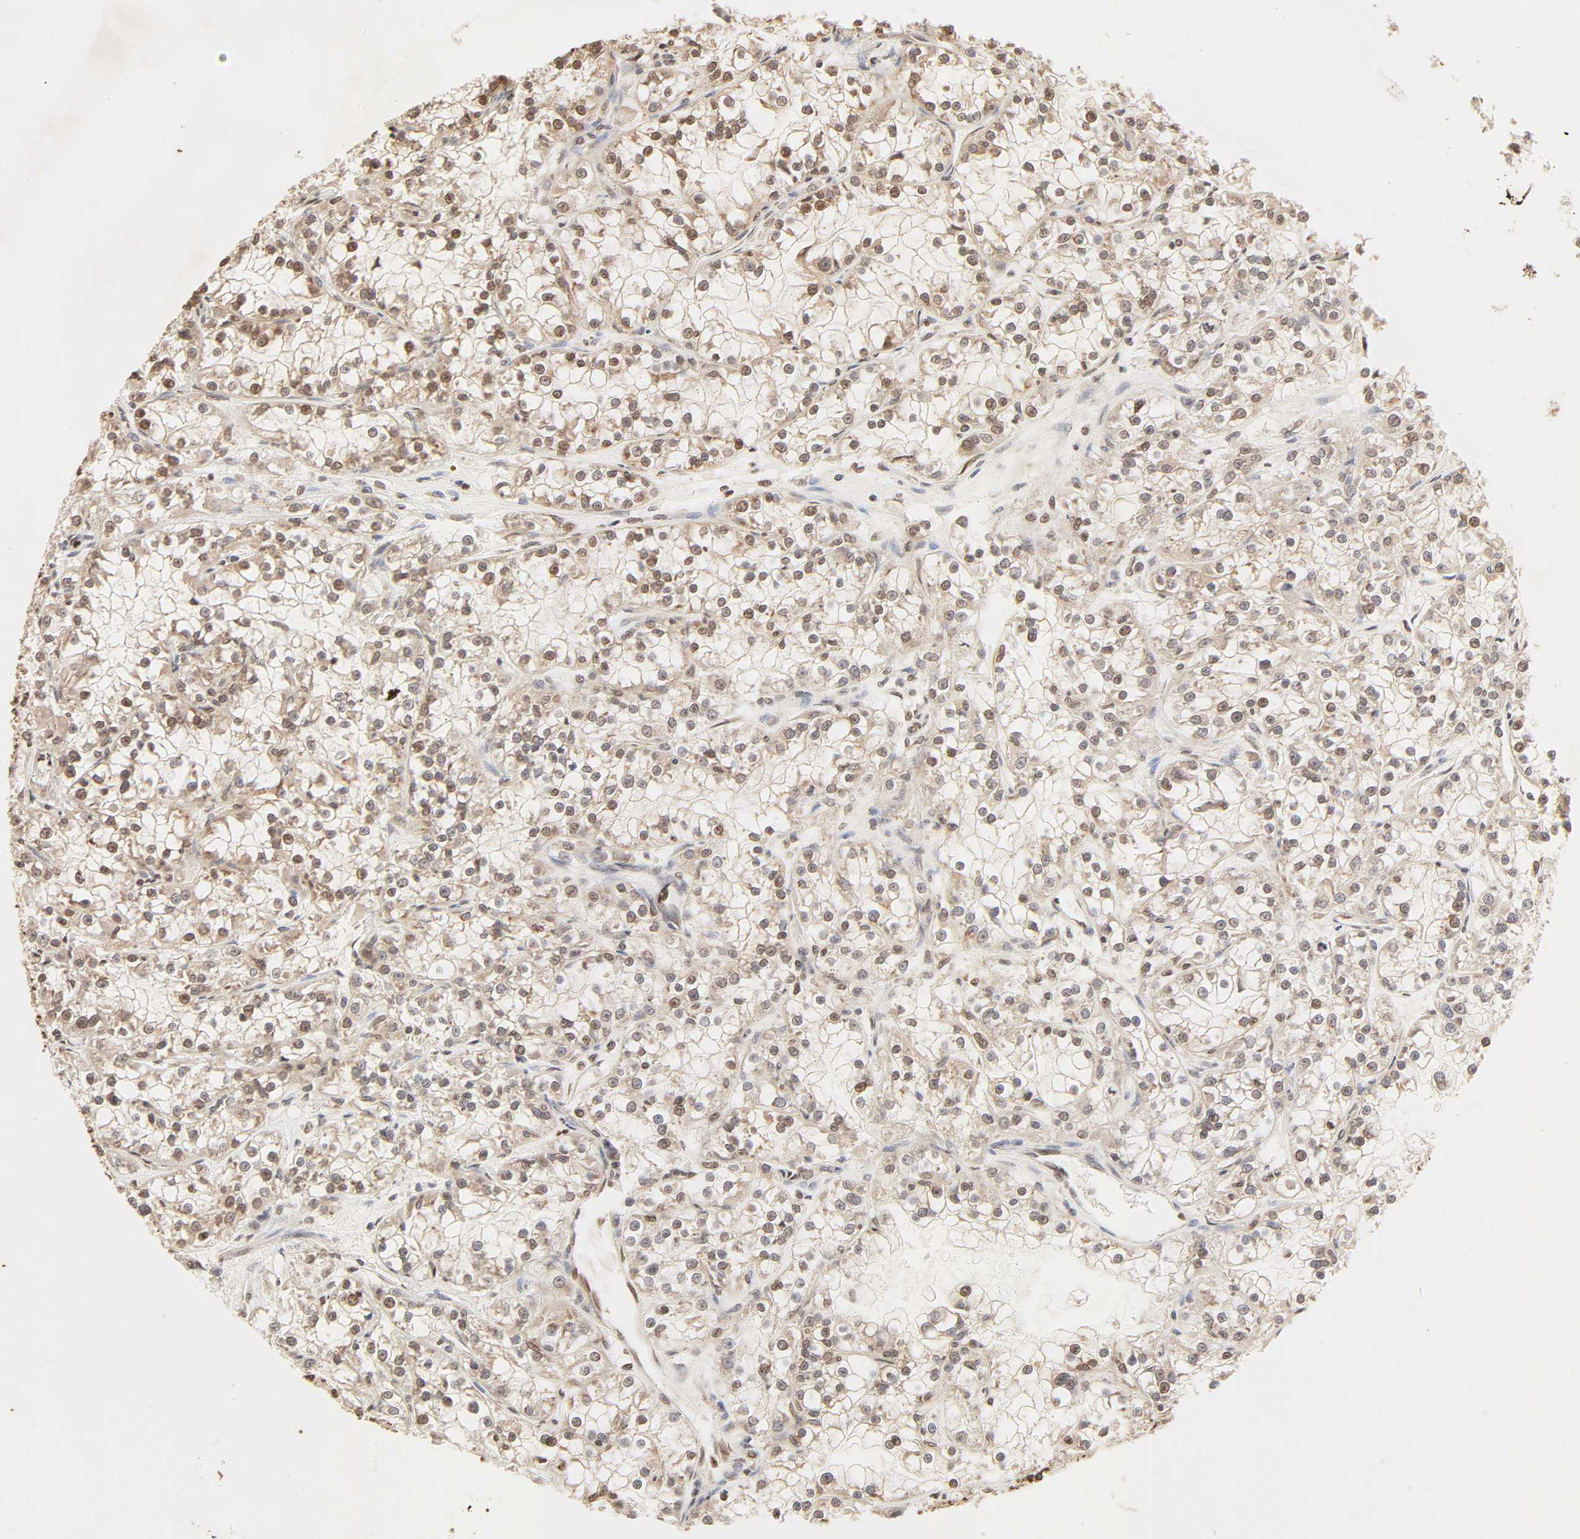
{"staining": {"intensity": "moderate", "quantity": ">75%", "location": "cytoplasmic/membranous,nuclear"}, "tissue": "renal cancer", "cell_type": "Tumor cells", "image_type": "cancer", "snomed": [{"axis": "morphology", "description": "Adenocarcinoma, NOS"}, {"axis": "topography", "description": "Kidney"}], "caption": "Adenocarcinoma (renal) tissue exhibits moderate cytoplasmic/membranous and nuclear positivity in about >75% of tumor cells, visualized by immunohistochemistry. (IHC, brightfield microscopy, high magnification).", "gene": "TBL1X", "patient": {"sex": "female", "age": 52}}